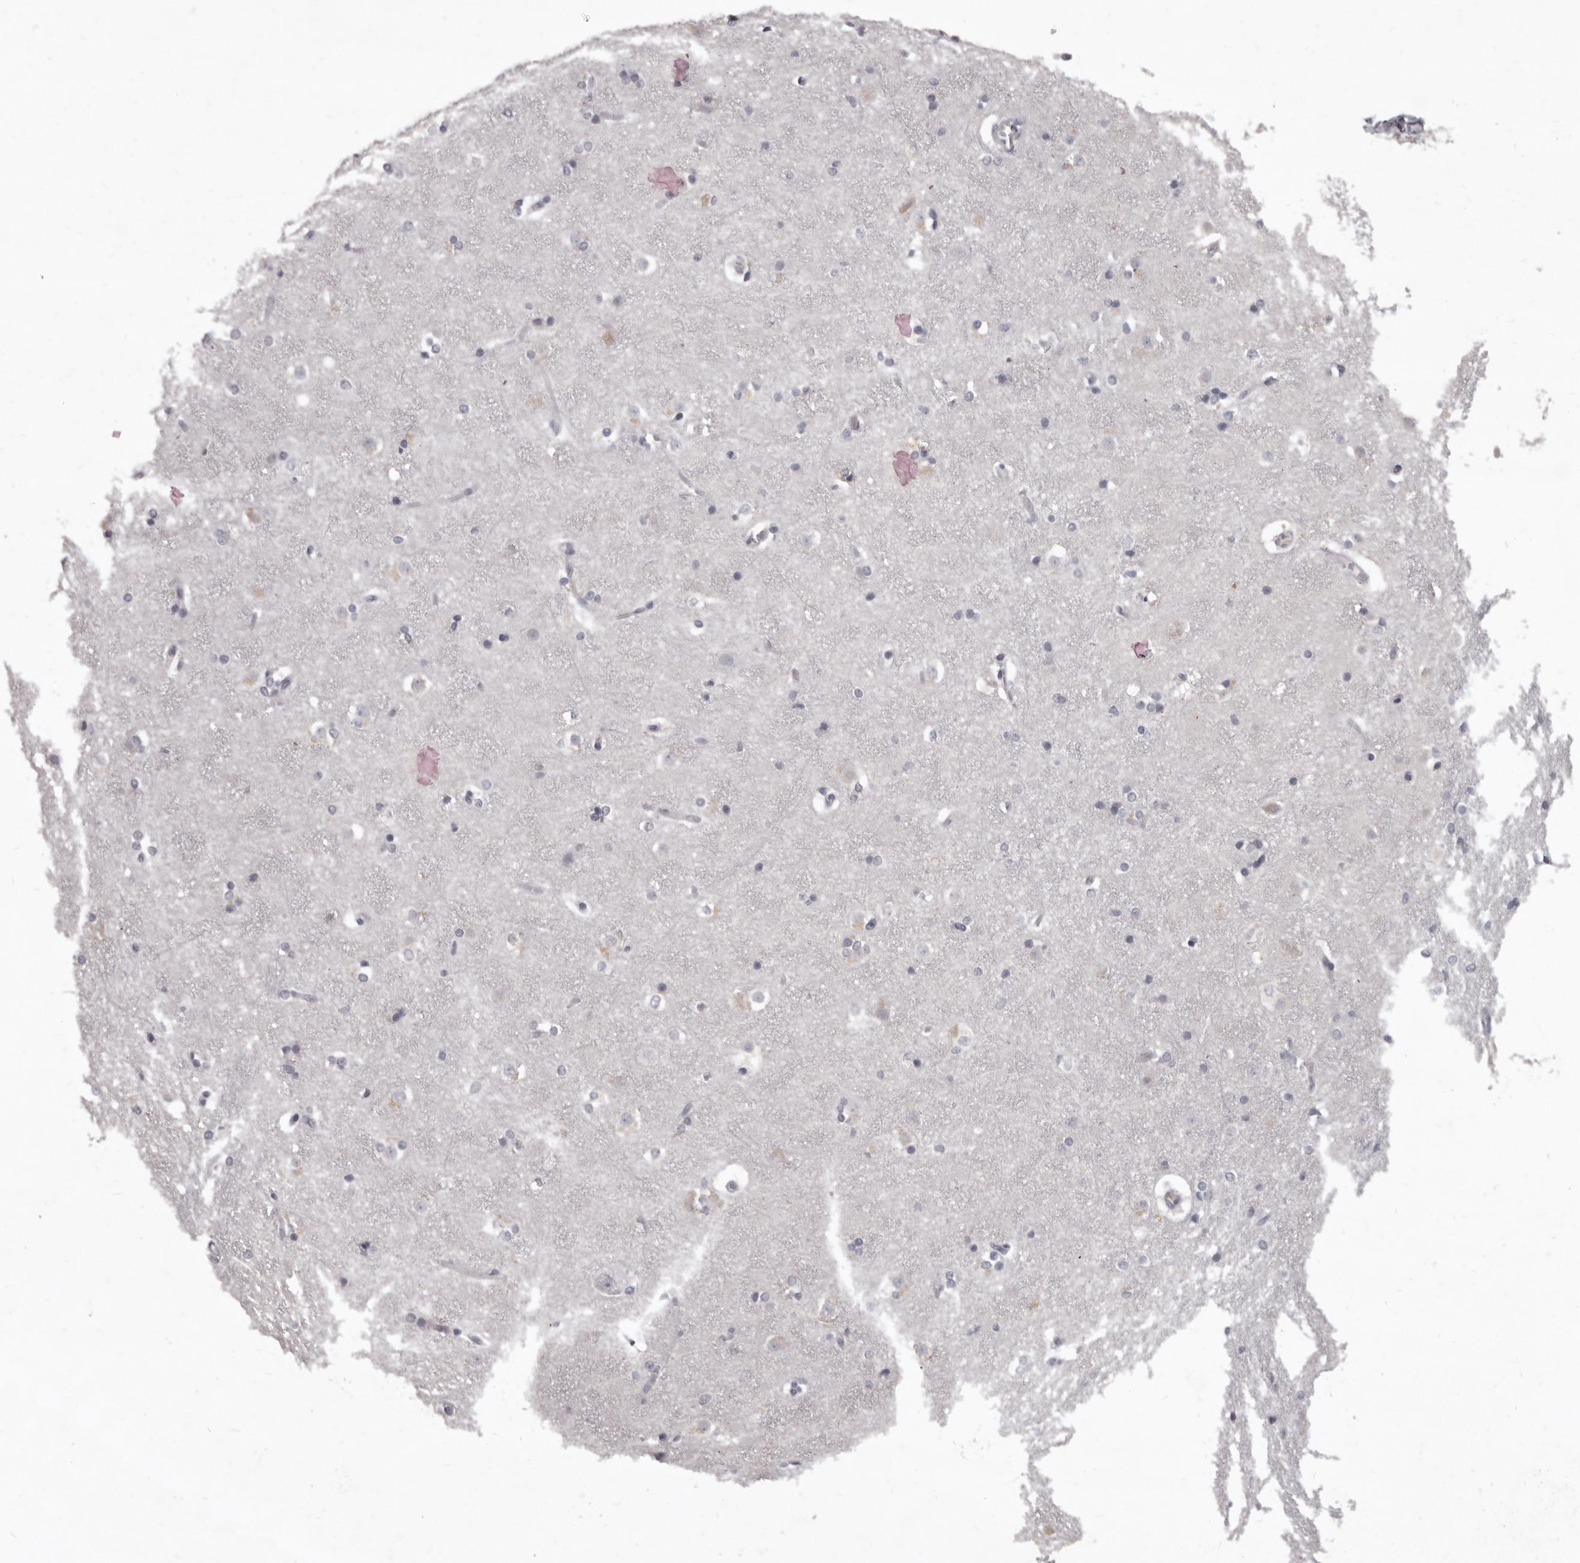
{"staining": {"intensity": "weak", "quantity": "25%-75%", "location": "cytoplasmic/membranous,nuclear"}, "tissue": "caudate", "cell_type": "Glial cells", "image_type": "normal", "snomed": [{"axis": "morphology", "description": "Normal tissue, NOS"}, {"axis": "topography", "description": "Lateral ventricle wall"}], "caption": "Glial cells exhibit low levels of weak cytoplasmic/membranous,nuclear positivity in approximately 25%-75% of cells in benign caudate.", "gene": "SULT1E1", "patient": {"sex": "female", "age": 19}}